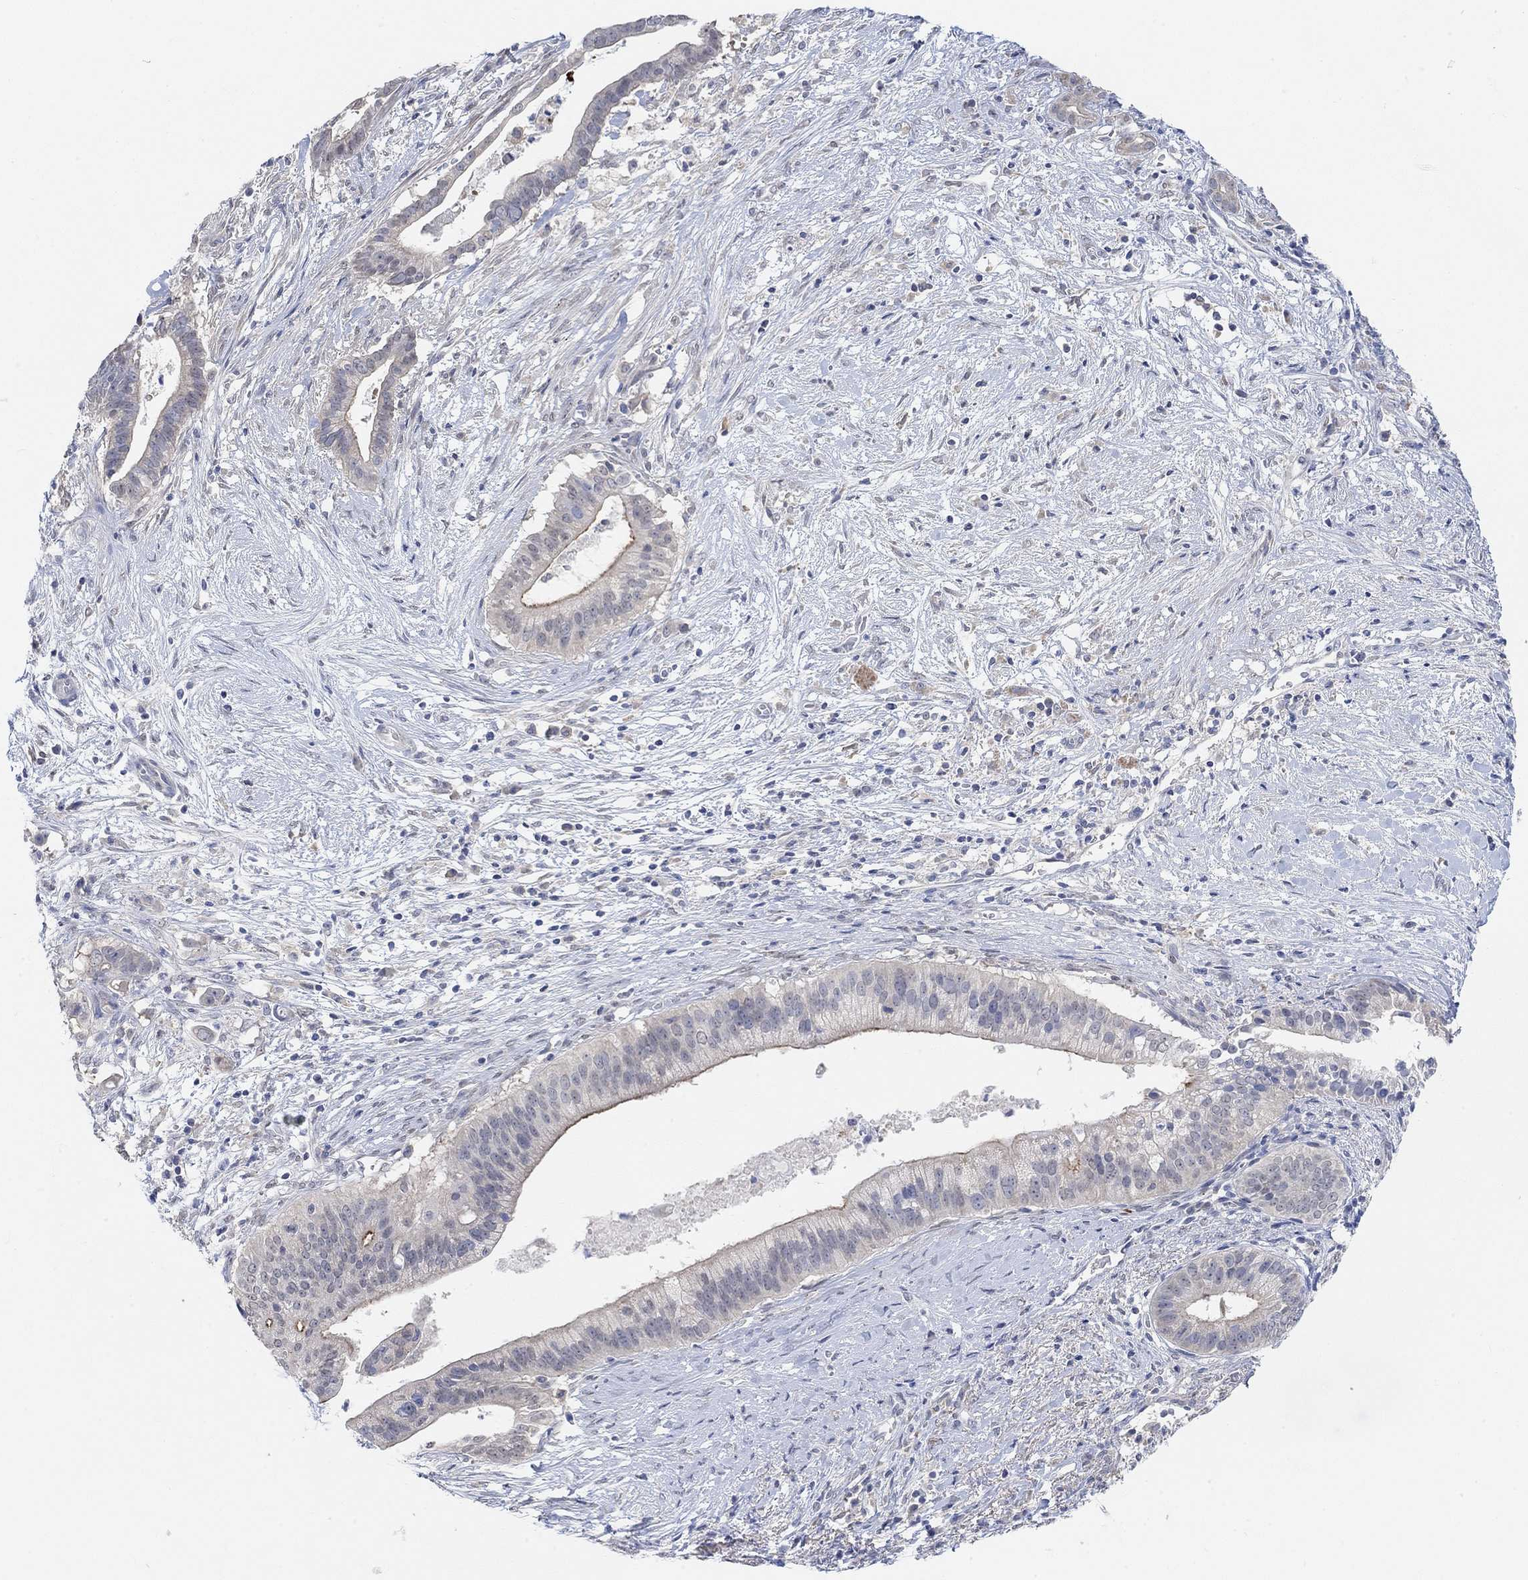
{"staining": {"intensity": "weak", "quantity": "<25%", "location": "cytoplasmic/membranous"}, "tissue": "pancreatic cancer", "cell_type": "Tumor cells", "image_type": "cancer", "snomed": [{"axis": "morphology", "description": "Adenocarcinoma, NOS"}, {"axis": "topography", "description": "Pancreas"}], "caption": "Micrograph shows no protein positivity in tumor cells of adenocarcinoma (pancreatic) tissue.", "gene": "RIMS1", "patient": {"sex": "male", "age": 61}}